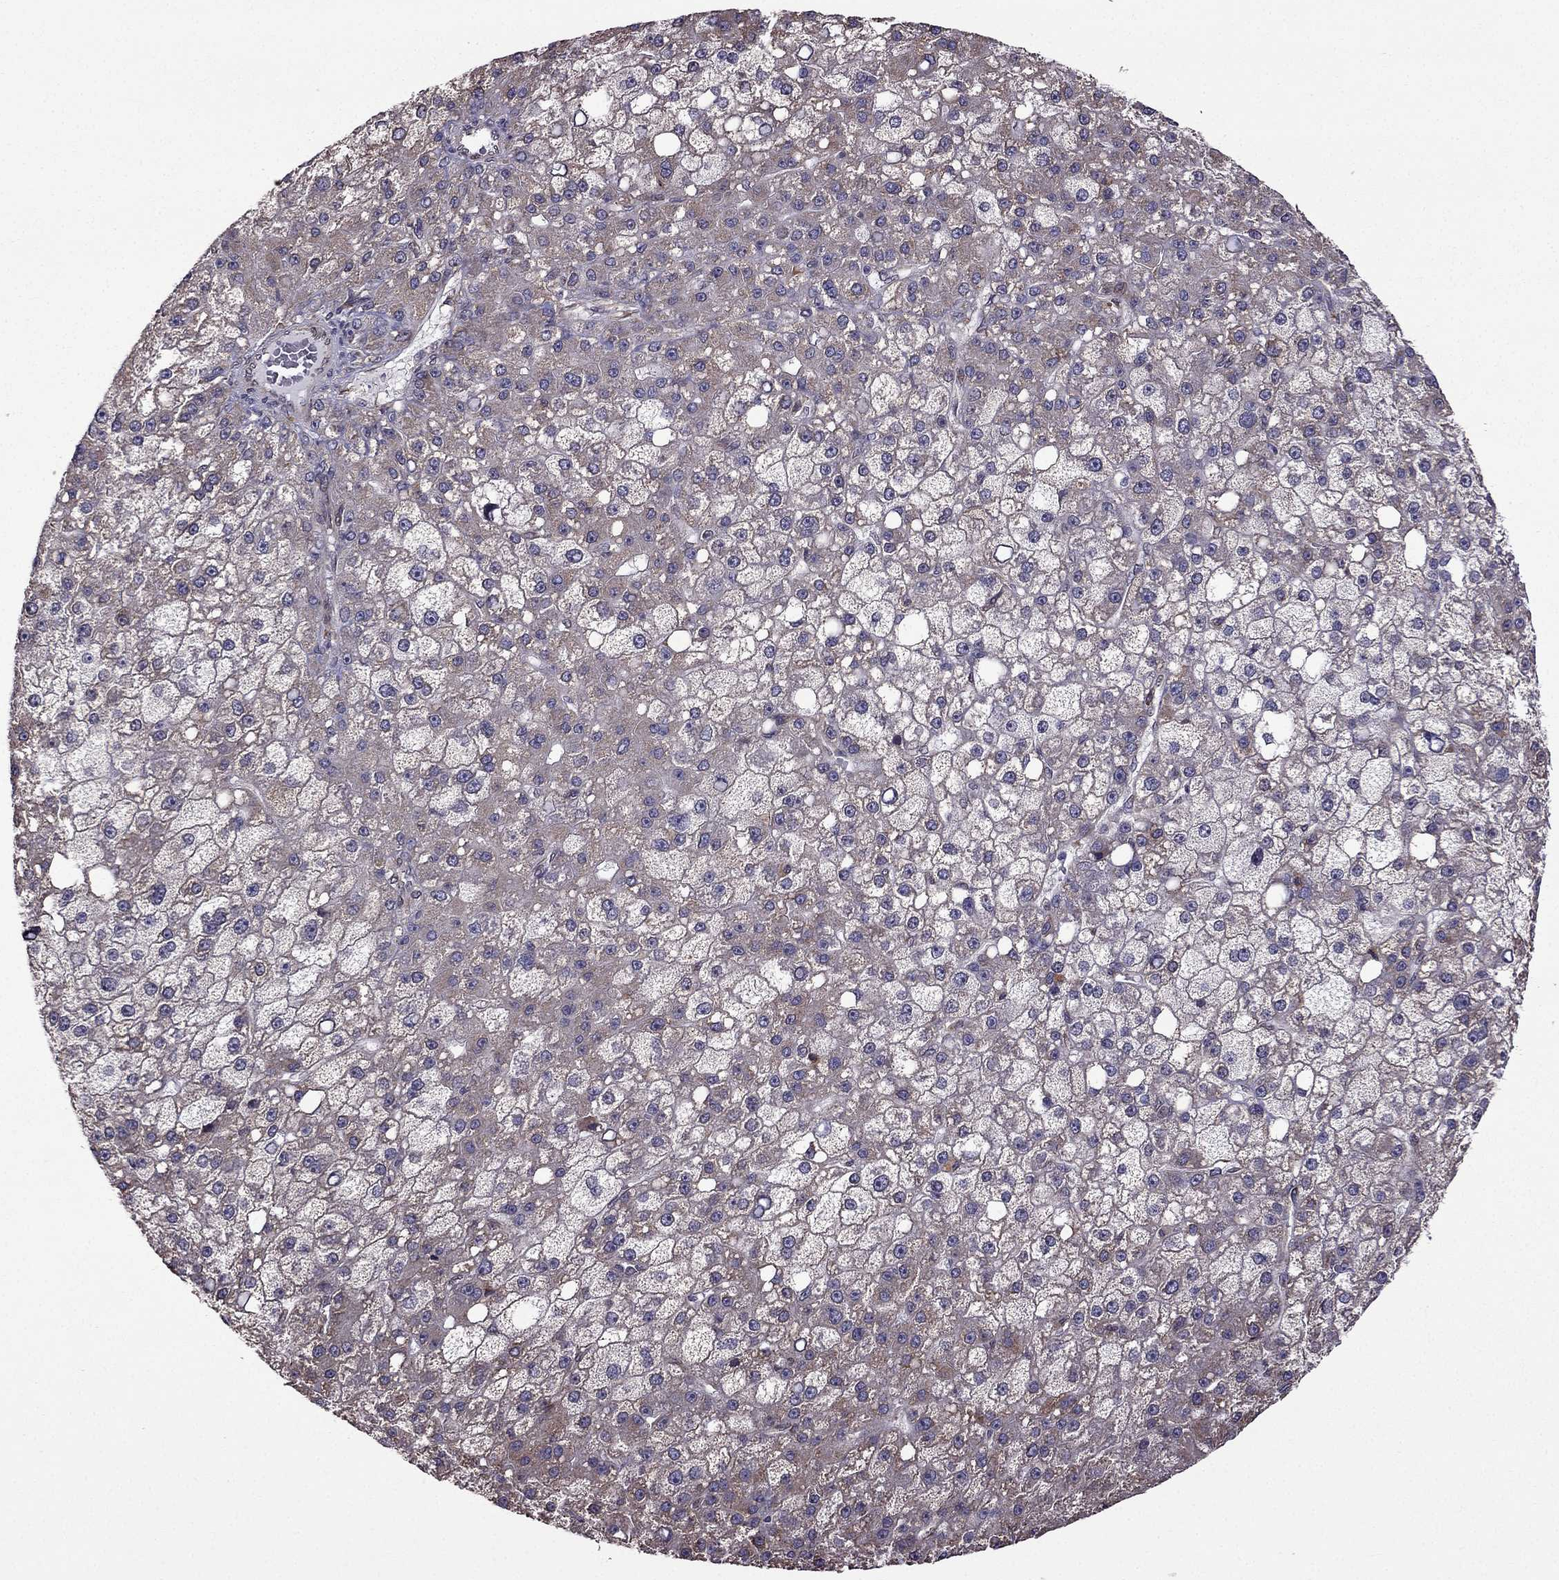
{"staining": {"intensity": "moderate", "quantity": "<25%", "location": "cytoplasmic/membranous"}, "tissue": "liver cancer", "cell_type": "Tumor cells", "image_type": "cancer", "snomed": [{"axis": "morphology", "description": "Carcinoma, Hepatocellular, NOS"}, {"axis": "topography", "description": "Liver"}], "caption": "This is a micrograph of IHC staining of liver cancer, which shows moderate positivity in the cytoplasmic/membranous of tumor cells.", "gene": "IKBIP", "patient": {"sex": "male", "age": 67}}